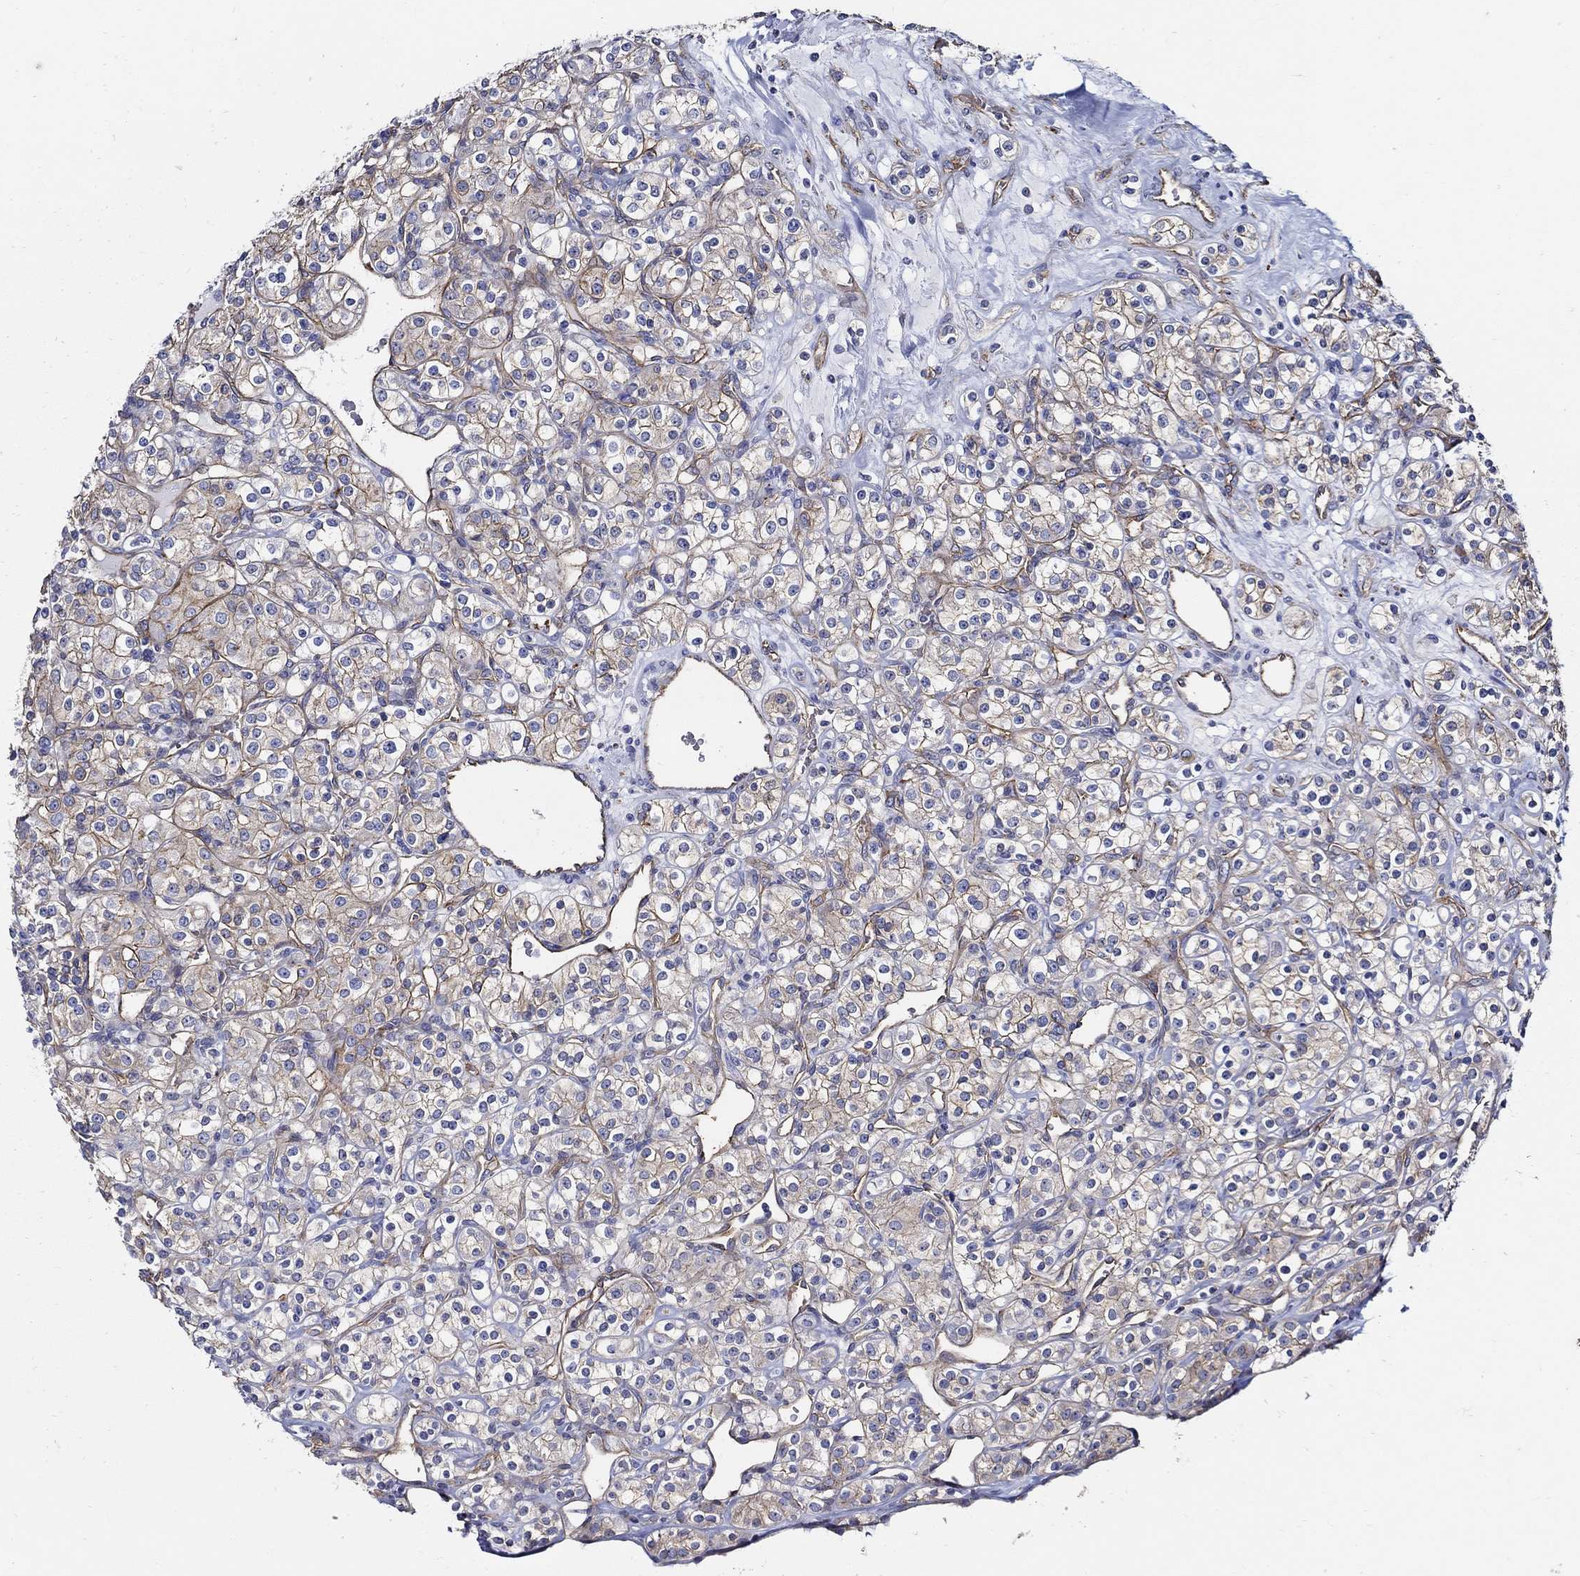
{"staining": {"intensity": "moderate", "quantity": "25%-75%", "location": "cytoplasmic/membranous"}, "tissue": "renal cancer", "cell_type": "Tumor cells", "image_type": "cancer", "snomed": [{"axis": "morphology", "description": "Adenocarcinoma, NOS"}, {"axis": "topography", "description": "Kidney"}], "caption": "About 25%-75% of tumor cells in renal cancer (adenocarcinoma) show moderate cytoplasmic/membranous protein expression as visualized by brown immunohistochemical staining.", "gene": "APBB3", "patient": {"sex": "male", "age": 77}}